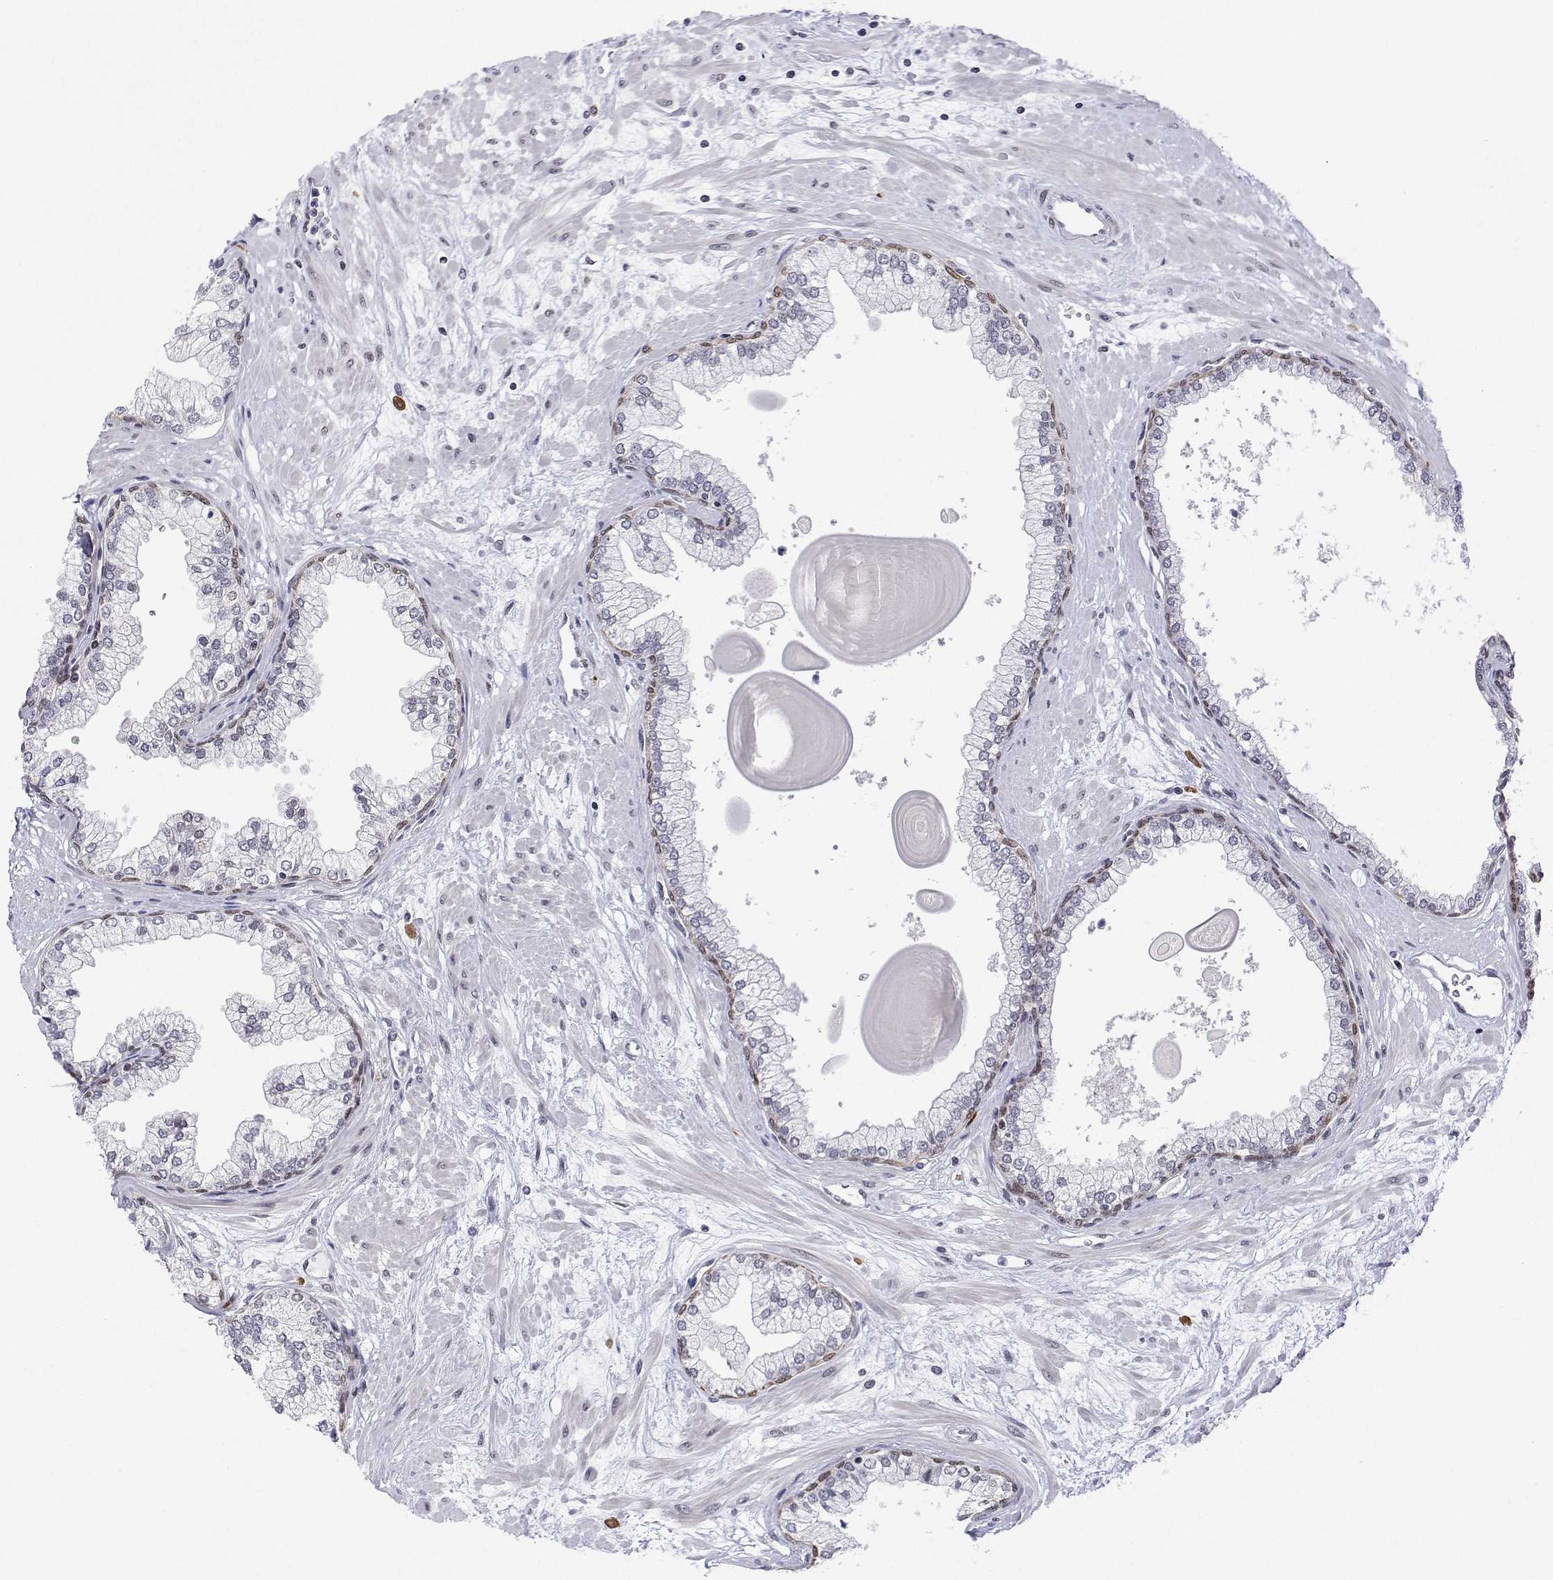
{"staining": {"intensity": "moderate", "quantity": "<25%", "location": "nuclear"}, "tissue": "prostate", "cell_type": "Glandular cells", "image_type": "normal", "snomed": [{"axis": "morphology", "description": "Normal tissue, NOS"}, {"axis": "topography", "description": "Prostate"}, {"axis": "topography", "description": "Peripheral nerve tissue"}], "caption": "Prostate stained with a brown dye shows moderate nuclear positive expression in approximately <25% of glandular cells.", "gene": "XPC", "patient": {"sex": "male", "age": 61}}